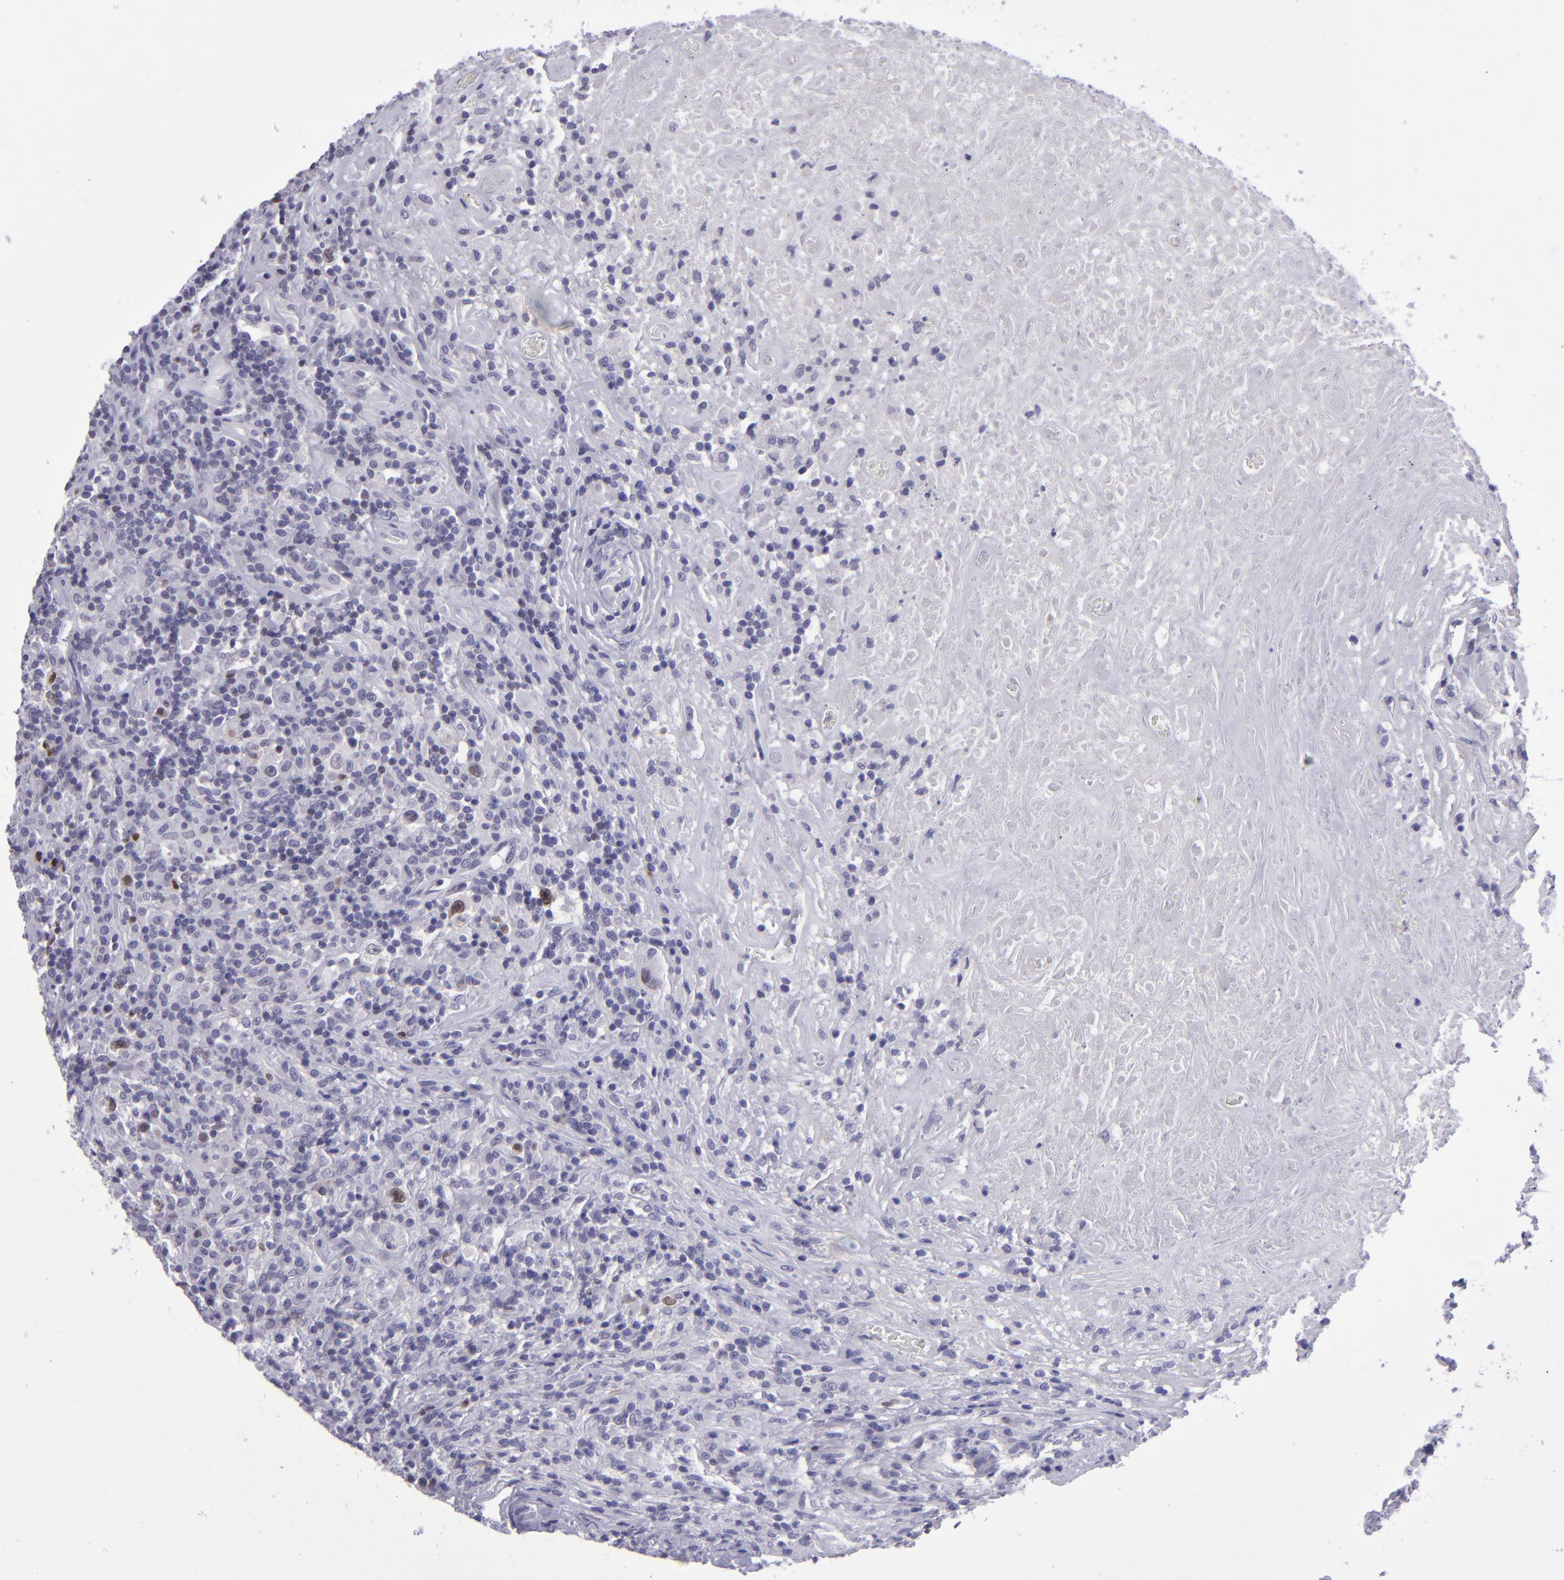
{"staining": {"intensity": "strong", "quantity": "<25%", "location": "nuclear"}, "tissue": "lymphoma", "cell_type": "Tumor cells", "image_type": "cancer", "snomed": [{"axis": "morphology", "description": "Hodgkin's disease, NOS"}, {"axis": "topography", "description": "Lymph node"}], "caption": "Immunohistochemical staining of human lymphoma shows strong nuclear protein positivity in approximately <25% of tumor cells.", "gene": "POU2F2", "patient": {"sex": "male", "age": 46}}